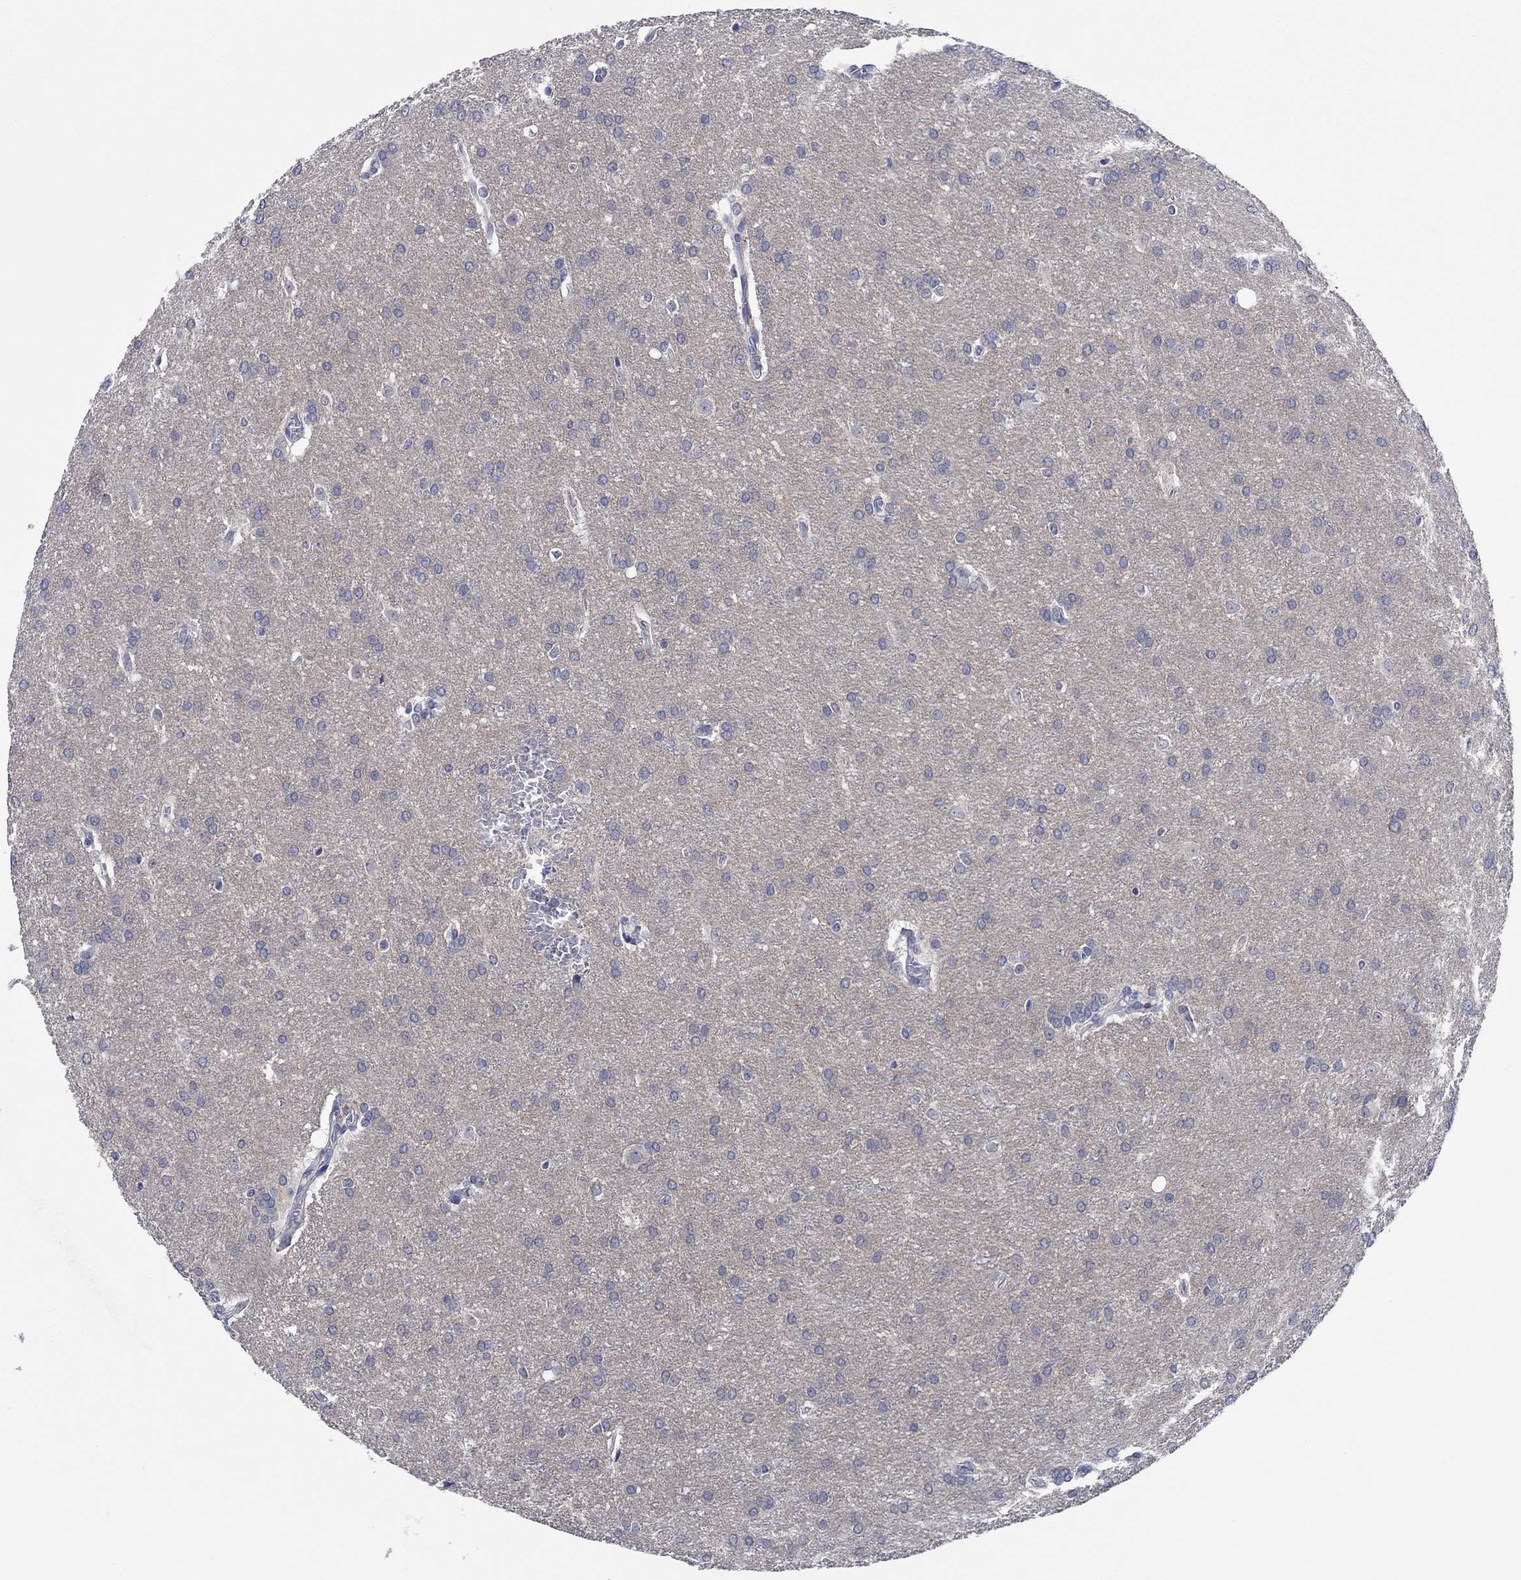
{"staining": {"intensity": "negative", "quantity": "none", "location": "none"}, "tissue": "glioma", "cell_type": "Tumor cells", "image_type": "cancer", "snomed": [{"axis": "morphology", "description": "Glioma, malignant, Low grade"}, {"axis": "topography", "description": "Brain"}], "caption": "Histopathology image shows no significant protein positivity in tumor cells of glioma.", "gene": "PRRT3", "patient": {"sex": "female", "age": 32}}